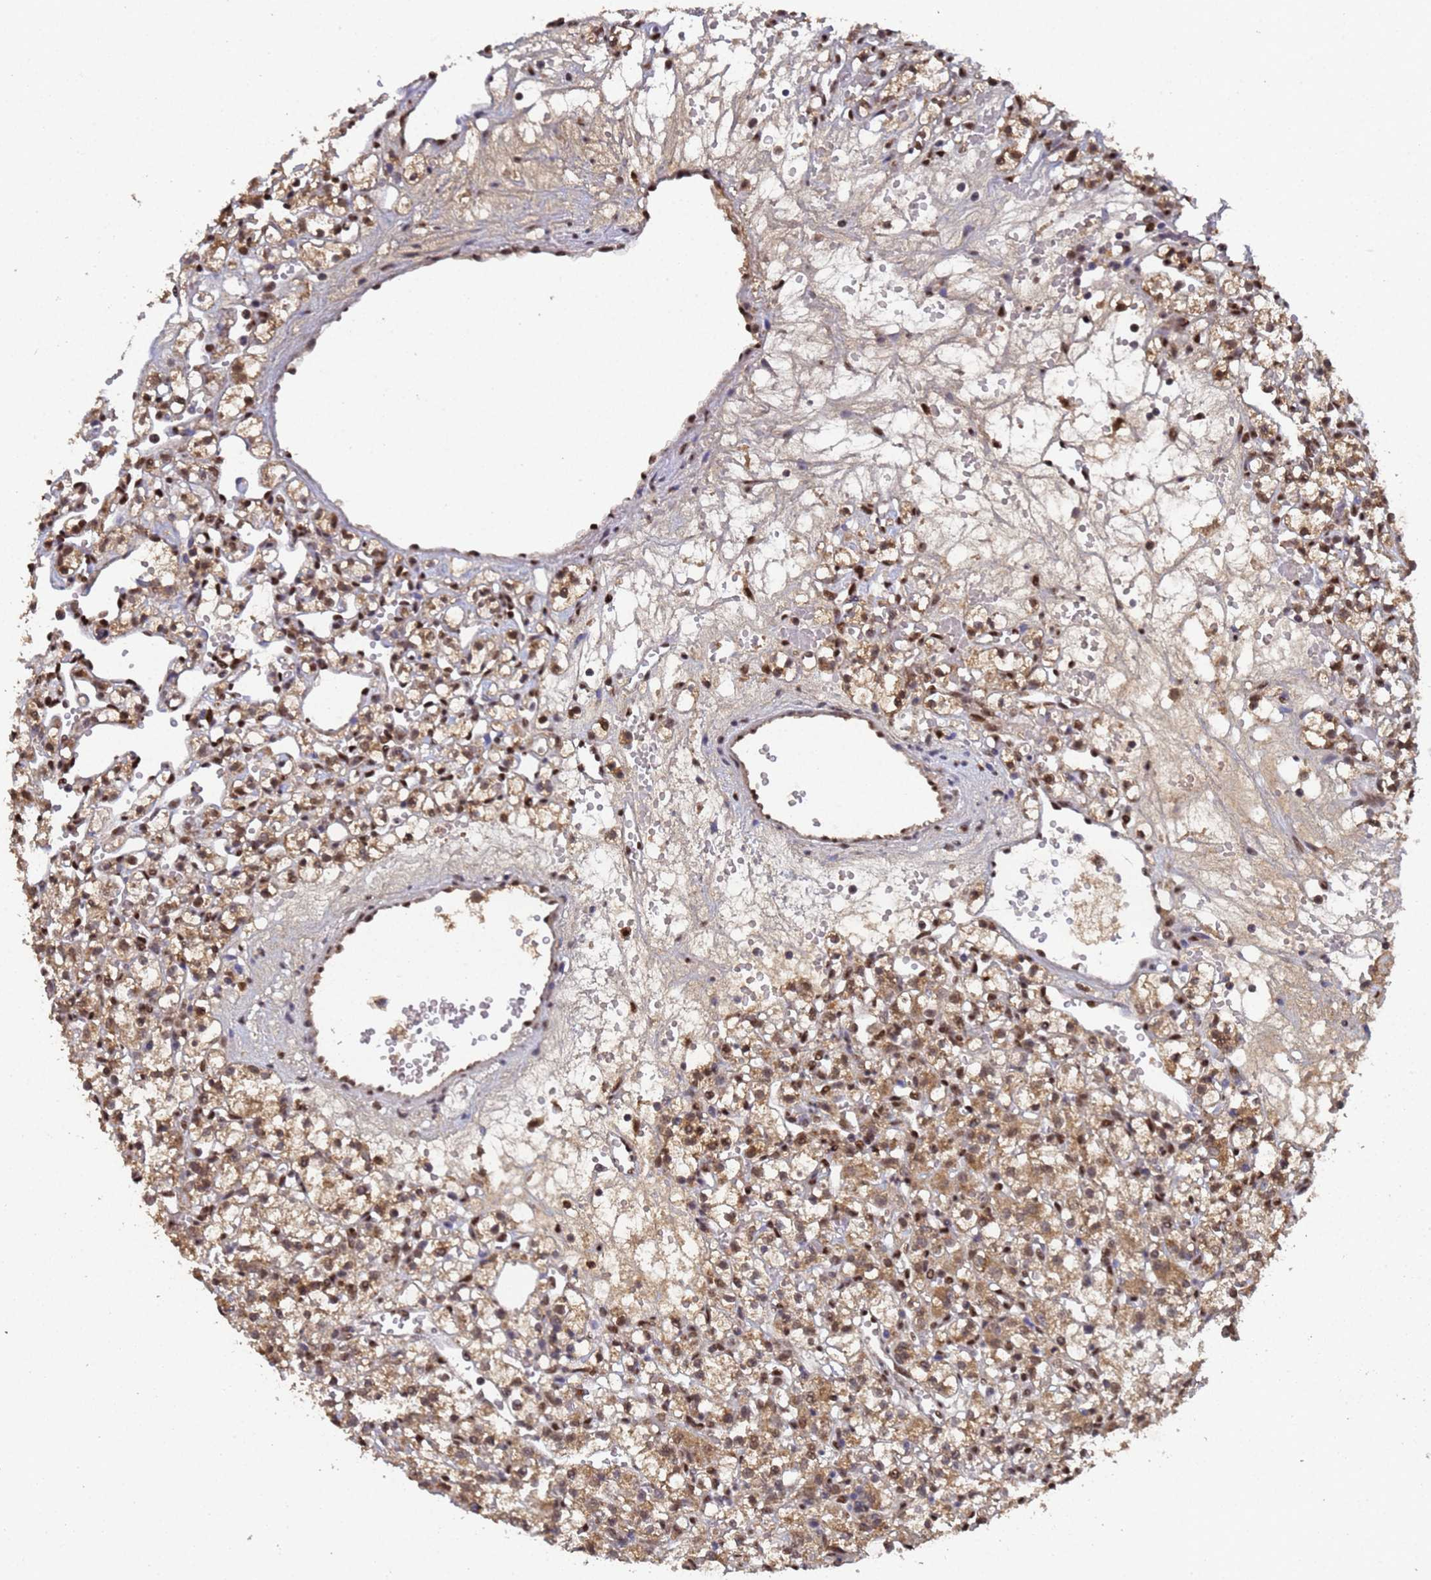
{"staining": {"intensity": "moderate", "quantity": ">75%", "location": "cytoplasmic/membranous,nuclear"}, "tissue": "renal cancer", "cell_type": "Tumor cells", "image_type": "cancer", "snomed": [{"axis": "morphology", "description": "Adenocarcinoma, NOS"}, {"axis": "topography", "description": "Kidney"}], "caption": "Brown immunohistochemical staining in renal cancer displays moderate cytoplasmic/membranous and nuclear expression in approximately >75% of tumor cells. Immunohistochemistry stains the protein of interest in brown and the nuclei are stained blue.", "gene": "SECISBP2", "patient": {"sex": "female", "age": 59}}